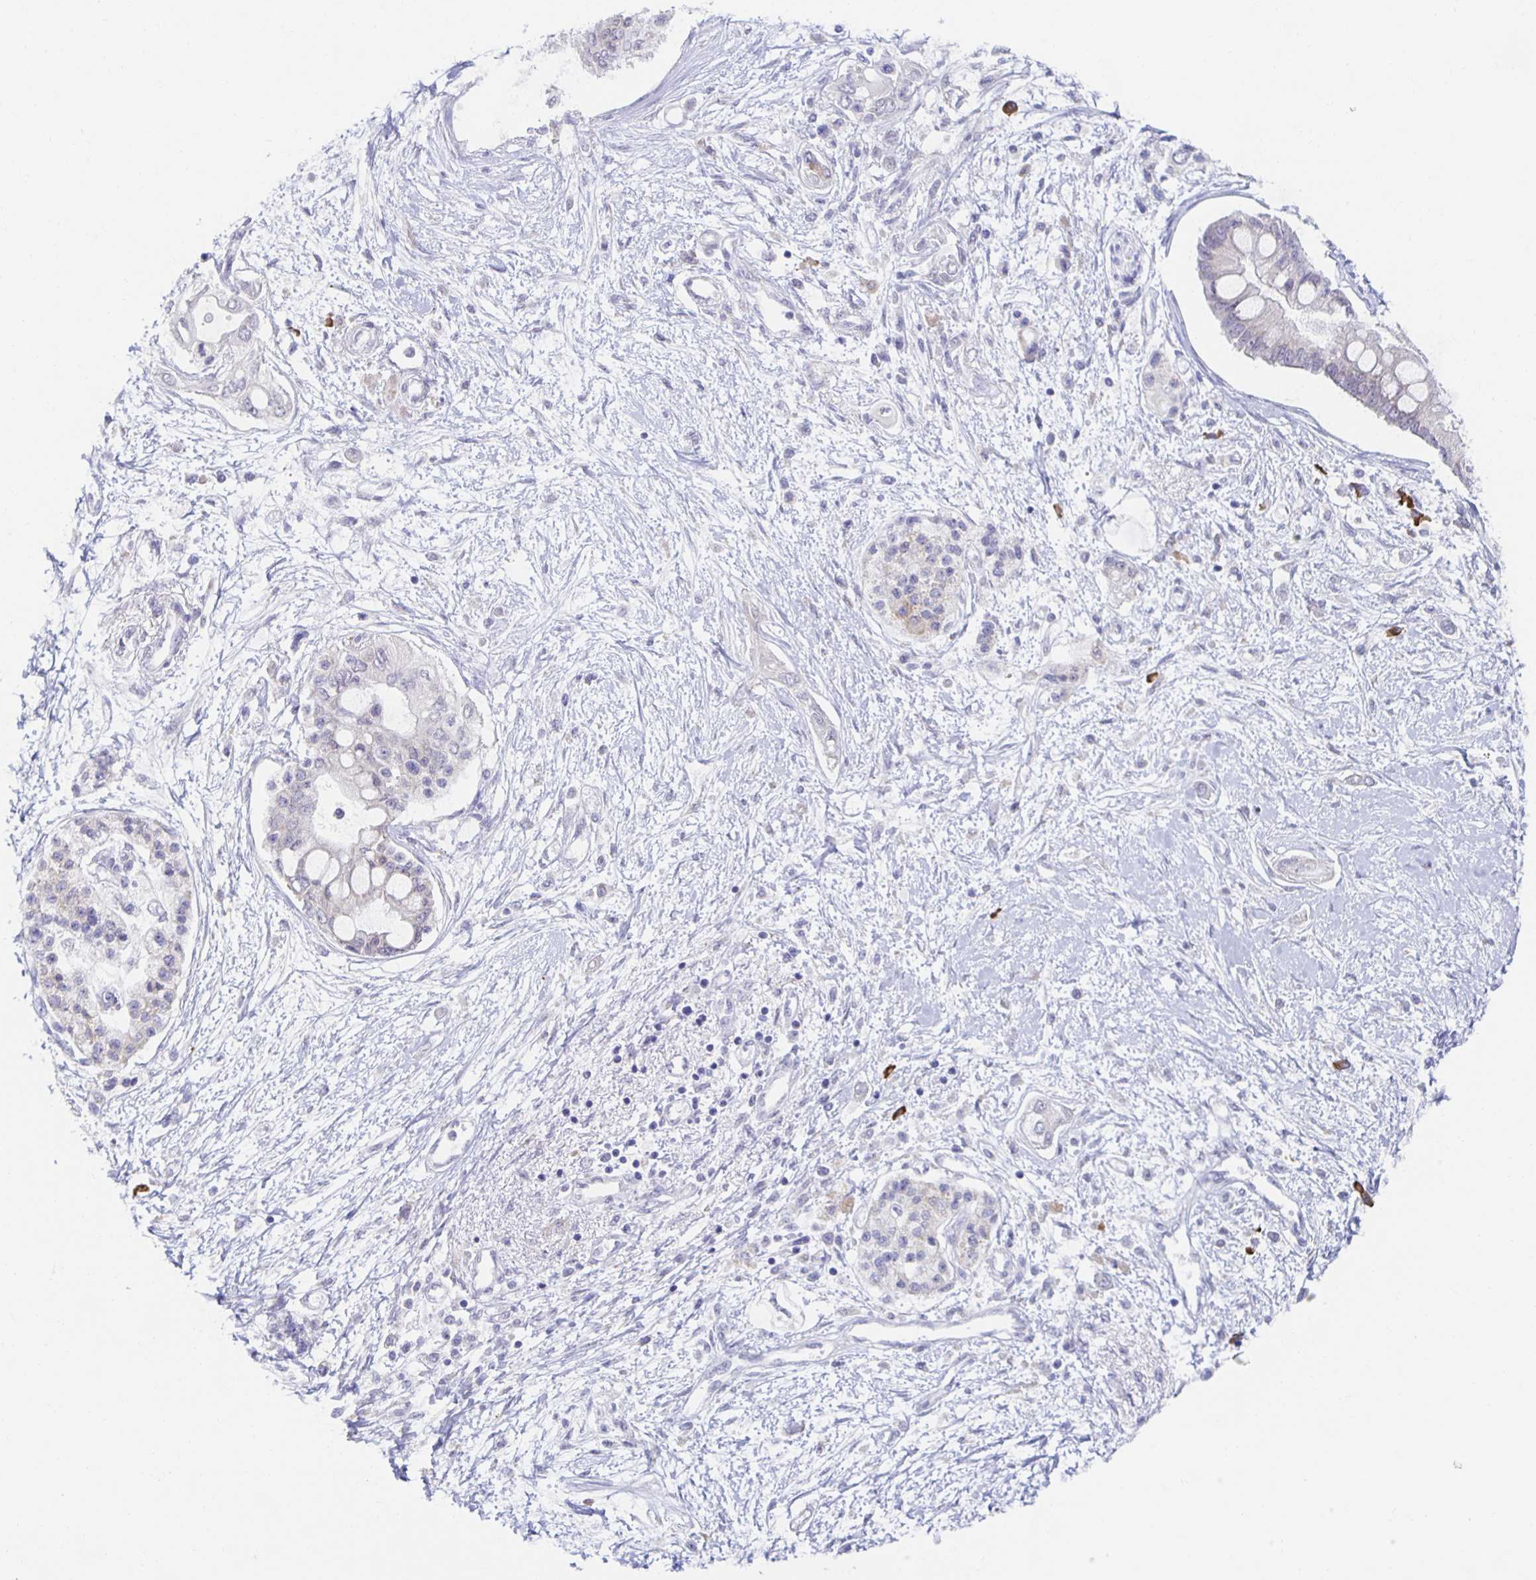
{"staining": {"intensity": "negative", "quantity": "none", "location": "none"}, "tissue": "pancreatic cancer", "cell_type": "Tumor cells", "image_type": "cancer", "snomed": [{"axis": "morphology", "description": "Adenocarcinoma, NOS"}, {"axis": "topography", "description": "Pancreas"}], "caption": "Pancreatic cancer stained for a protein using IHC exhibits no expression tumor cells.", "gene": "BAD", "patient": {"sex": "female", "age": 77}}